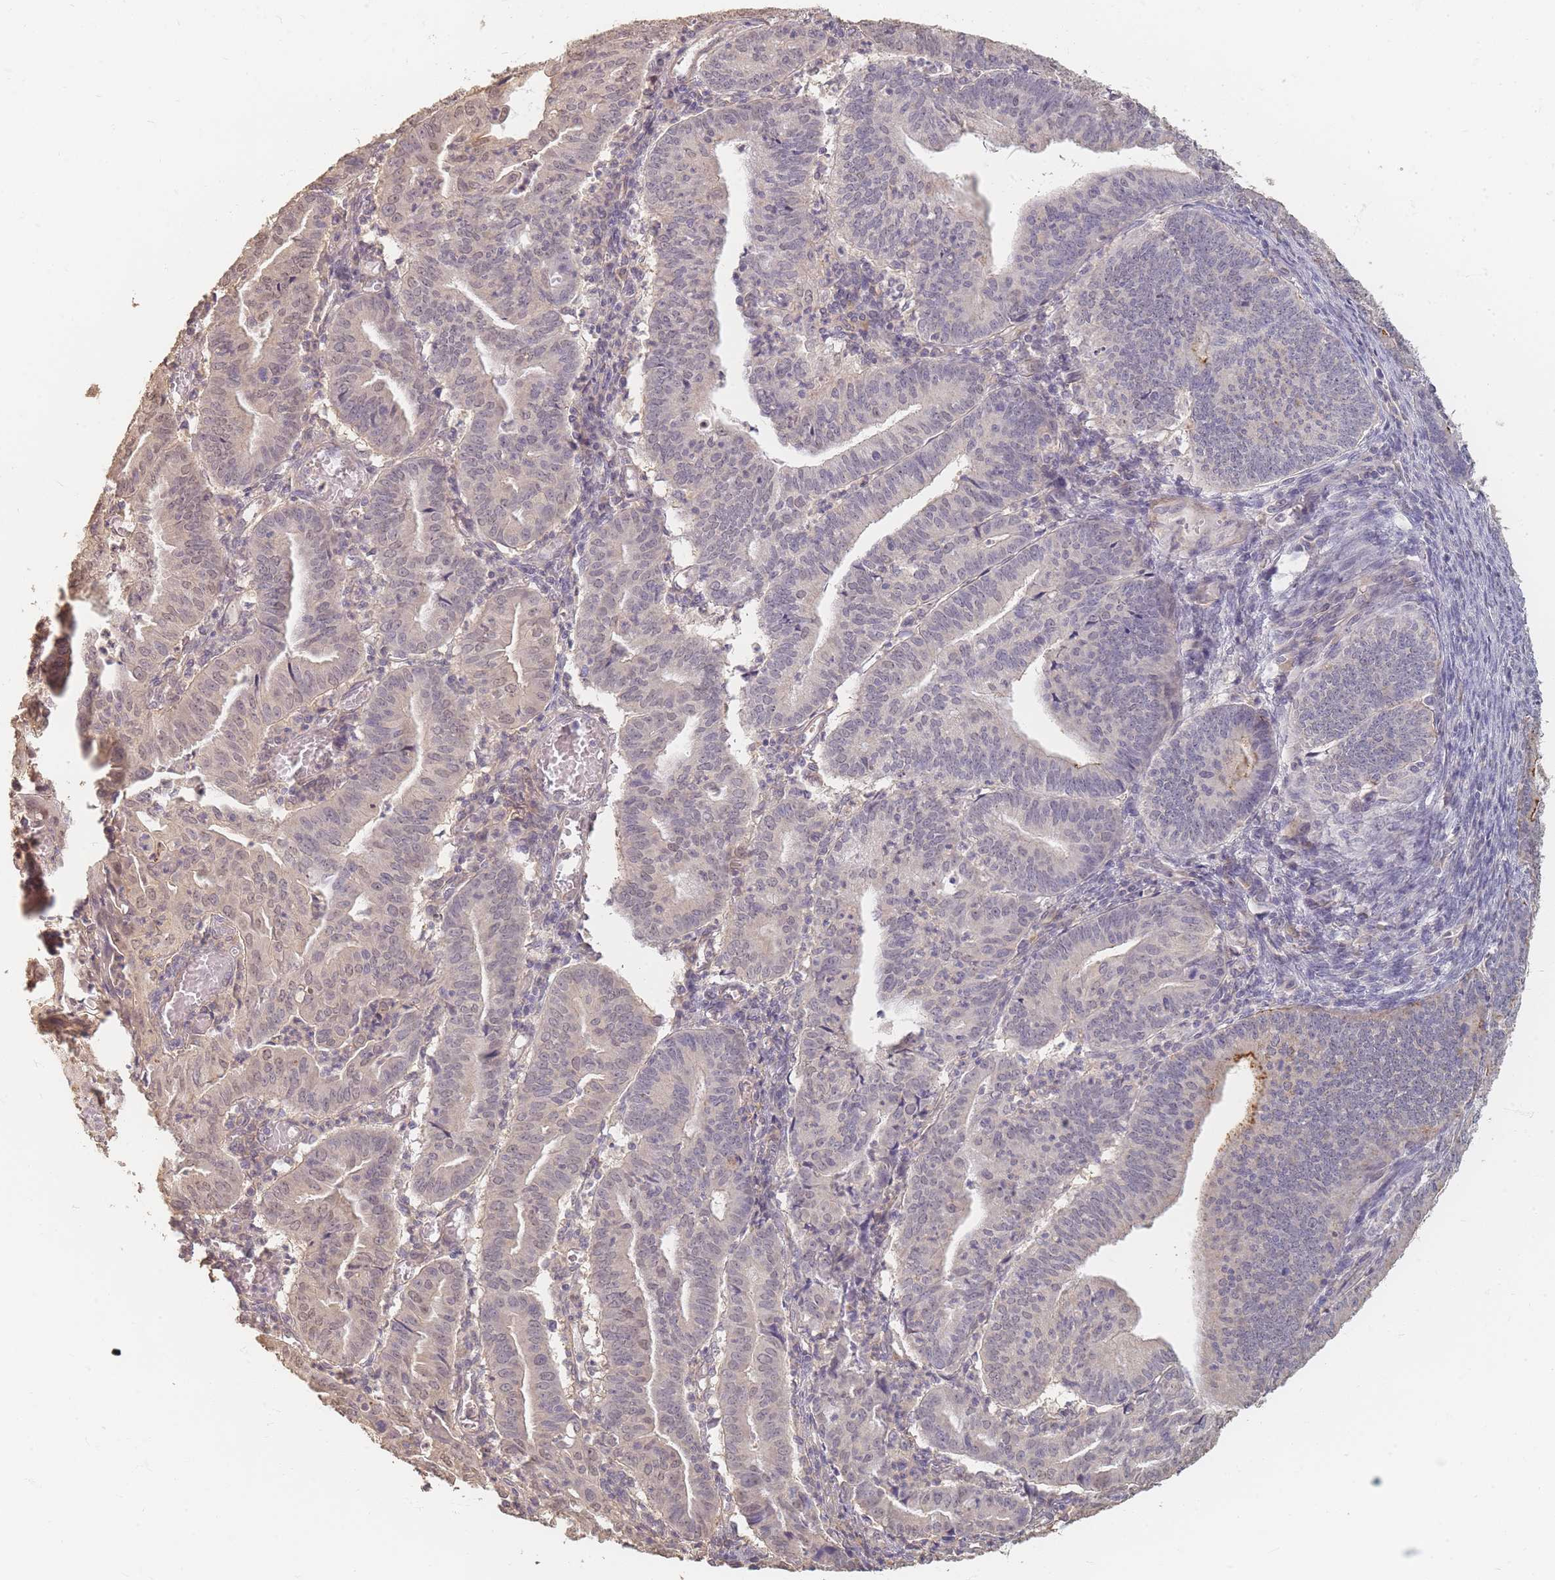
{"staining": {"intensity": "weak", "quantity": "<25%", "location": "nuclear"}, "tissue": "endometrial cancer", "cell_type": "Tumor cells", "image_type": "cancer", "snomed": [{"axis": "morphology", "description": "Adenocarcinoma, NOS"}, {"axis": "topography", "description": "Endometrium"}], "caption": "The IHC photomicrograph has no significant positivity in tumor cells of endometrial cancer (adenocarcinoma) tissue.", "gene": "RFTN1", "patient": {"sex": "female", "age": 60}}